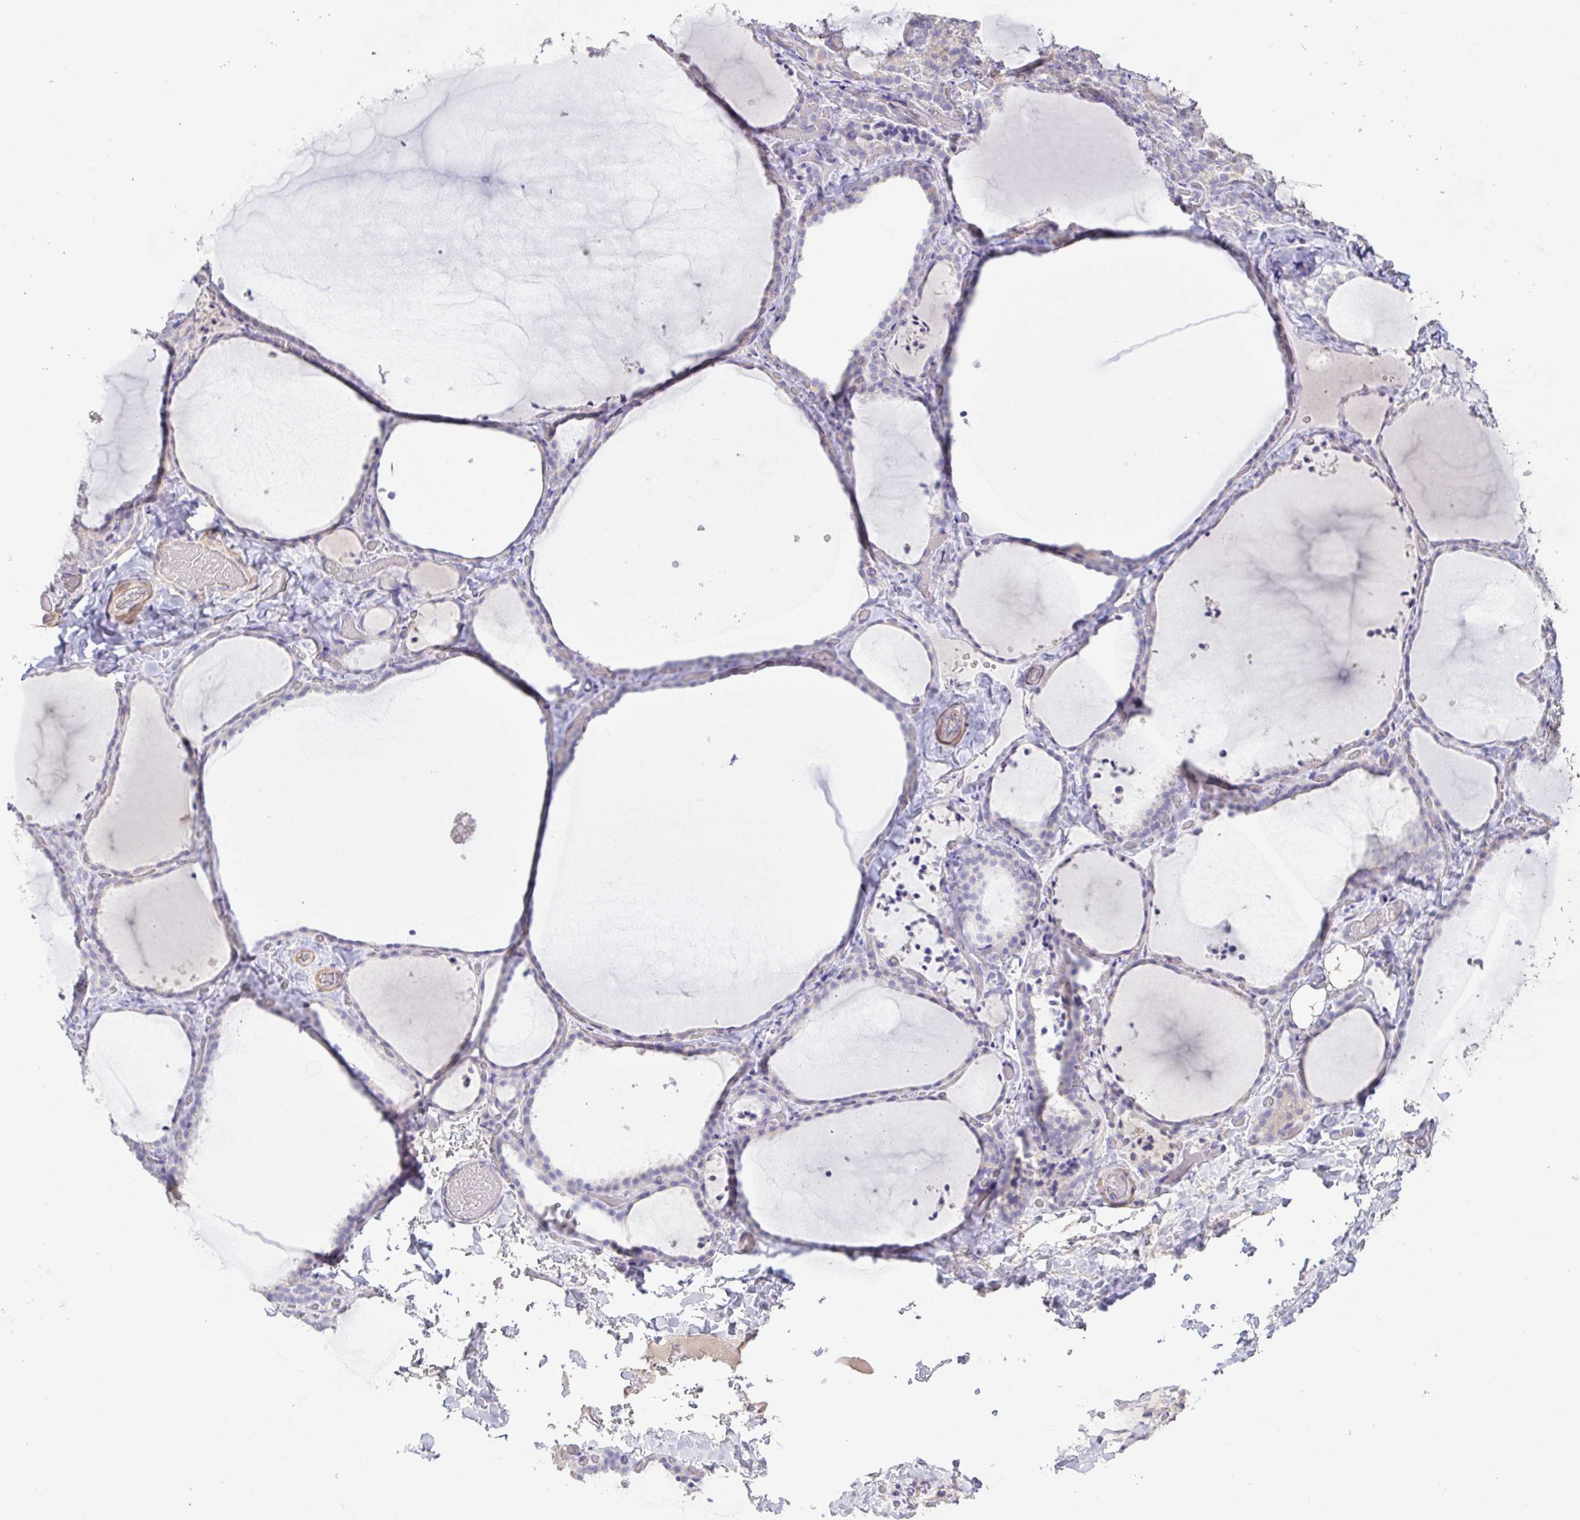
{"staining": {"intensity": "weak", "quantity": "<25%", "location": "cytoplasmic/membranous"}, "tissue": "thyroid gland", "cell_type": "Glandular cells", "image_type": "normal", "snomed": [{"axis": "morphology", "description": "Normal tissue, NOS"}, {"axis": "topography", "description": "Thyroid gland"}], "caption": "Thyroid gland was stained to show a protein in brown. There is no significant positivity in glandular cells.", "gene": "PYGM", "patient": {"sex": "female", "age": 22}}